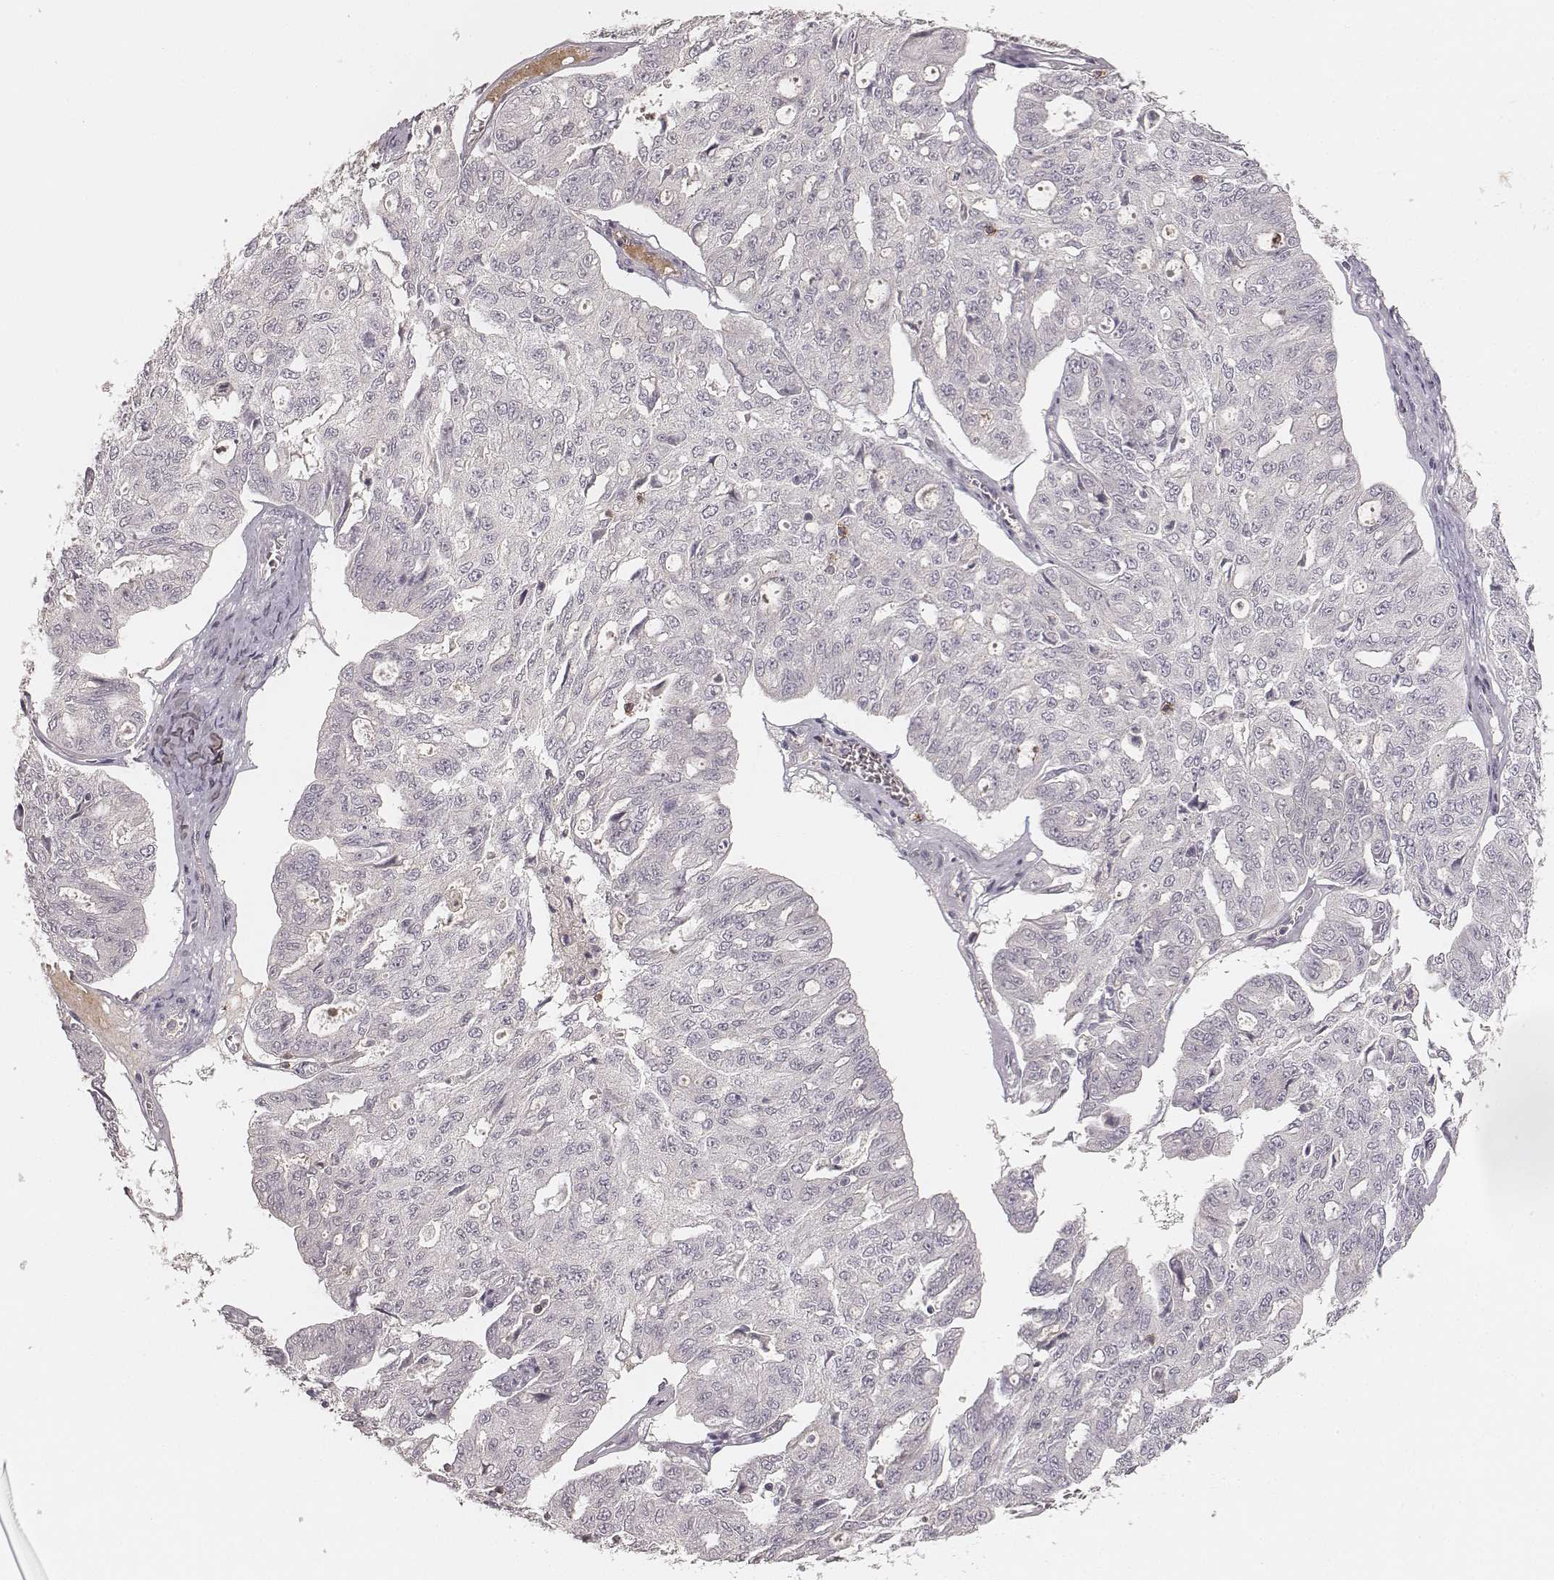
{"staining": {"intensity": "negative", "quantity": "none", "location": "none"}, "tissue": "ovarian cancer", "cell_type": "Tumor cells", "image_type": "cancer", "snomed": [{"axis": "morphology", "description": "Carcinoma, endometroid"}, {"axis": "topography", "description": "Ovary"}], "caption": "Protein analysis of ovarian endometroid carcinoma reveals no significant staining in tumor cells.", "gene": "CD8A", "patient": {"sex": "female", "age": 65}}